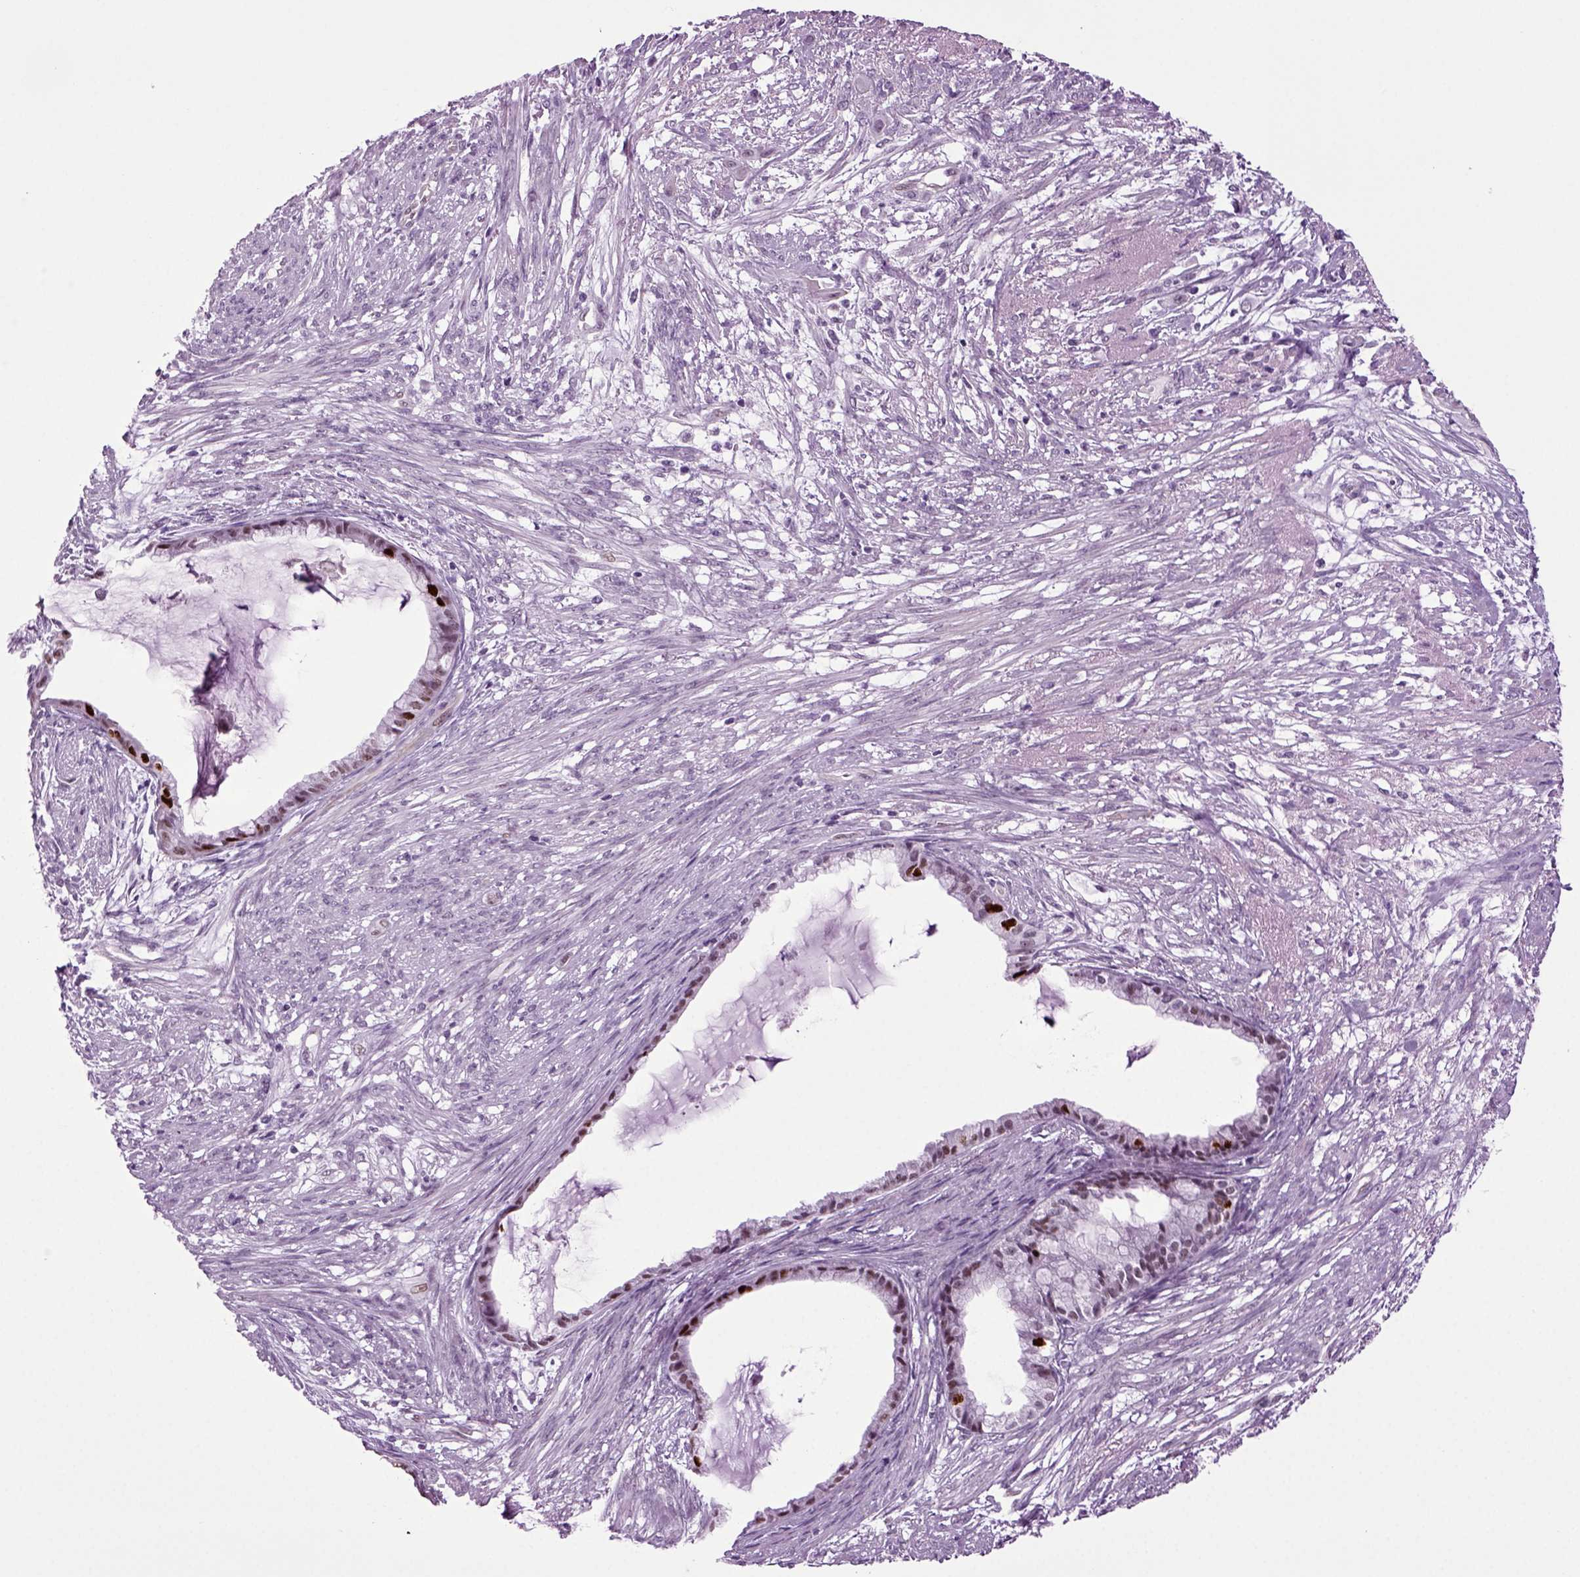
{"staining": {"intensity": "moderate", "quantity": "<25%", "location": "nuclear"}, "tissue": "endometrial cancer", "cell_type": "Tumor cells", "image_type": "cancer", "snomed": [{"axis": "morphology", "description": "Adenocarcinoma, NOS"}, {"axis": "topography", "description": "Endometrium"}], "caption": "Adenocarcinoma (endometrial) stained with immunohistochemistry displays moderate nuclear positivity in about <25% of tumor cells. (DAB = brown stain, brightfield microscopy at high magnification).", "gene": "RFX3", "patient": {"sex": "female", "age": 86}}